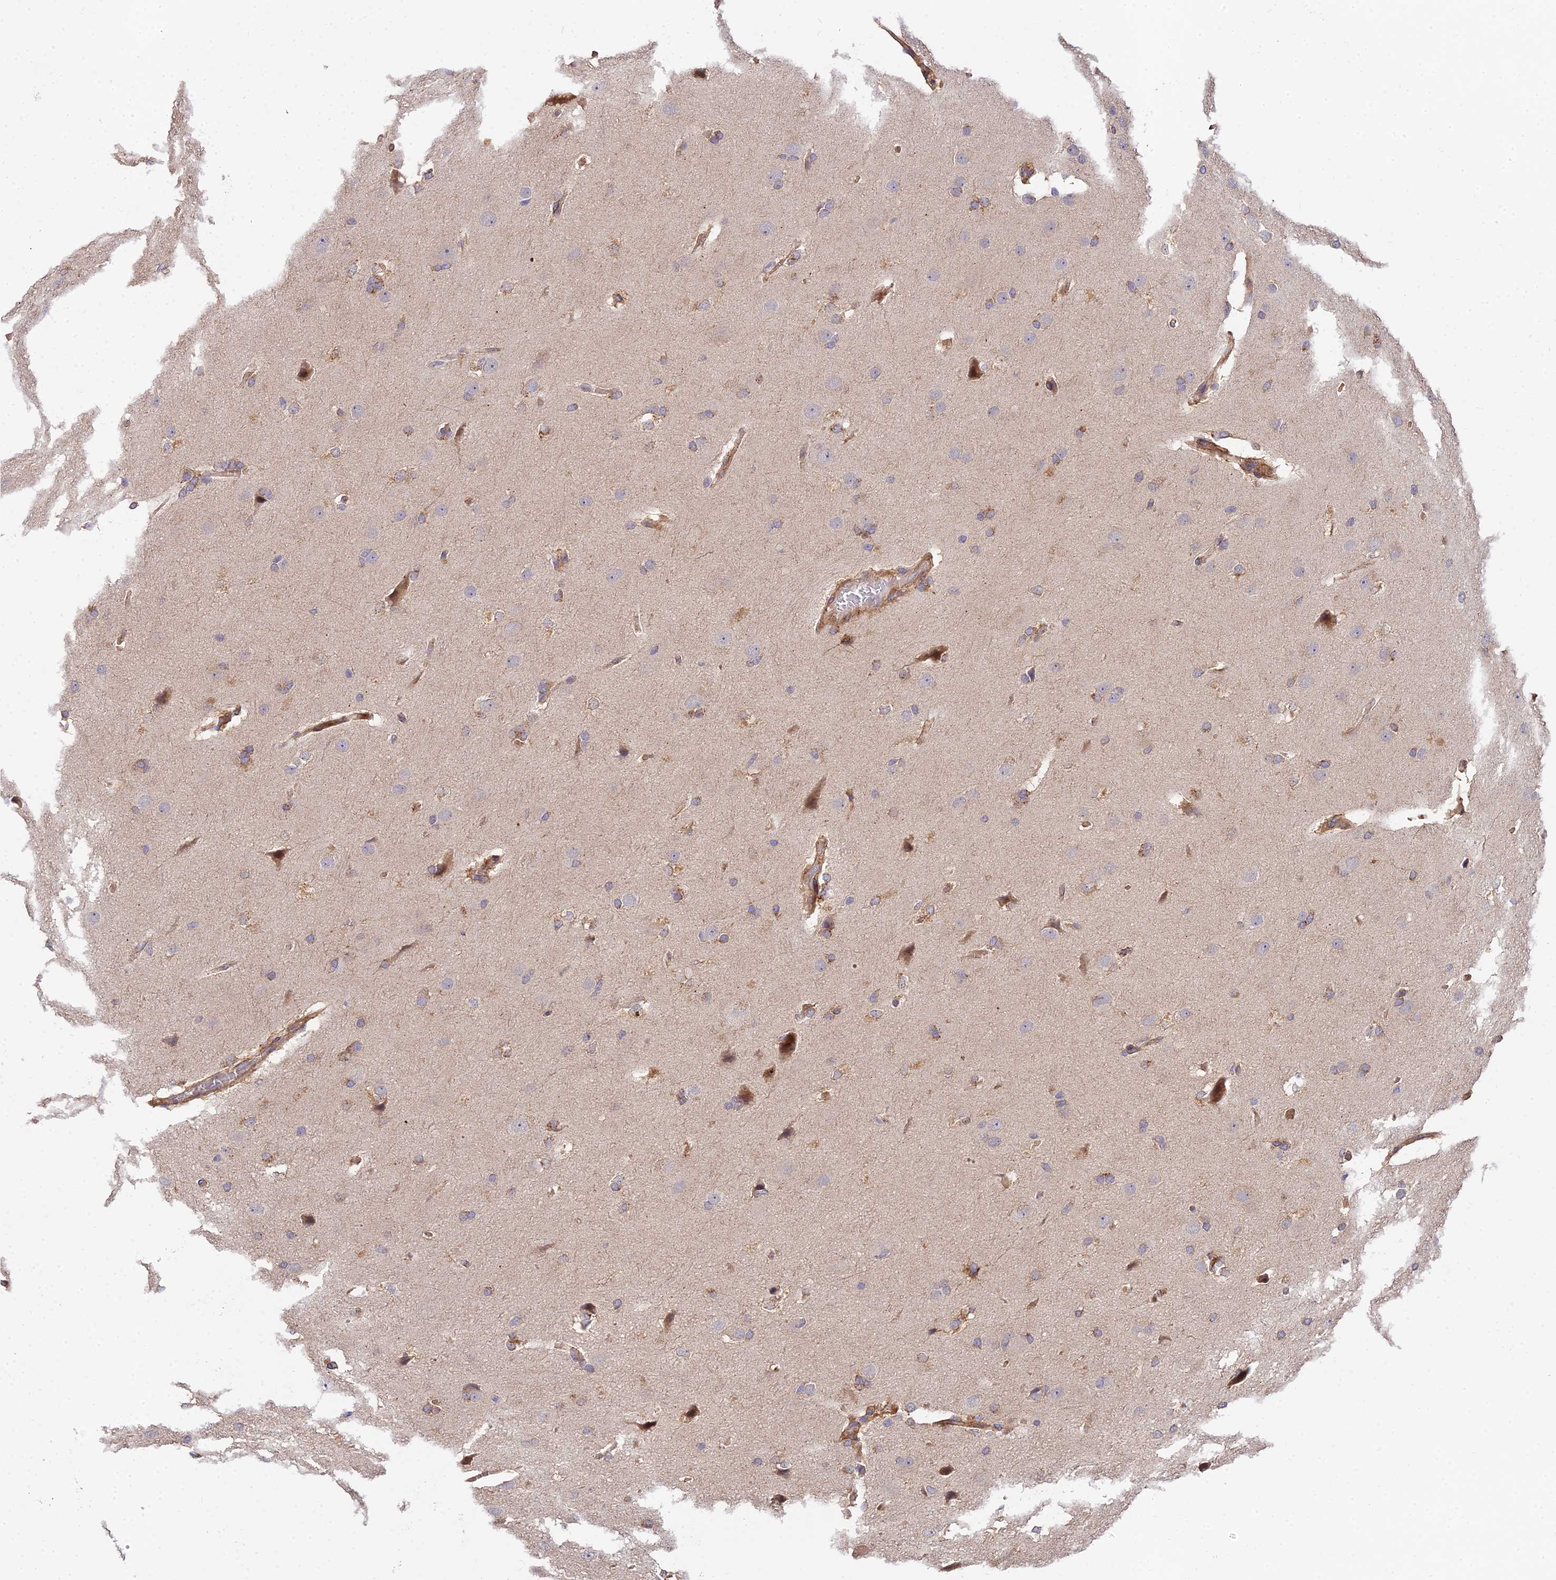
{"staining": {"intensity": "negative", "quantity": "none", "location": "none"}, "tissue": "glioma", "cell_type": "Tumor cells", "image_type": "cancer", "snomed": [{"axis": "morphology", "description": "Glioma, malignant, Low grade"}, {"axis": "topography", "description": "Brain"}], "caption": "Tumor cells show no significant expression in glioma.", "gene": "ARL8B", "patient": {"sex": "female", "age": 37}}